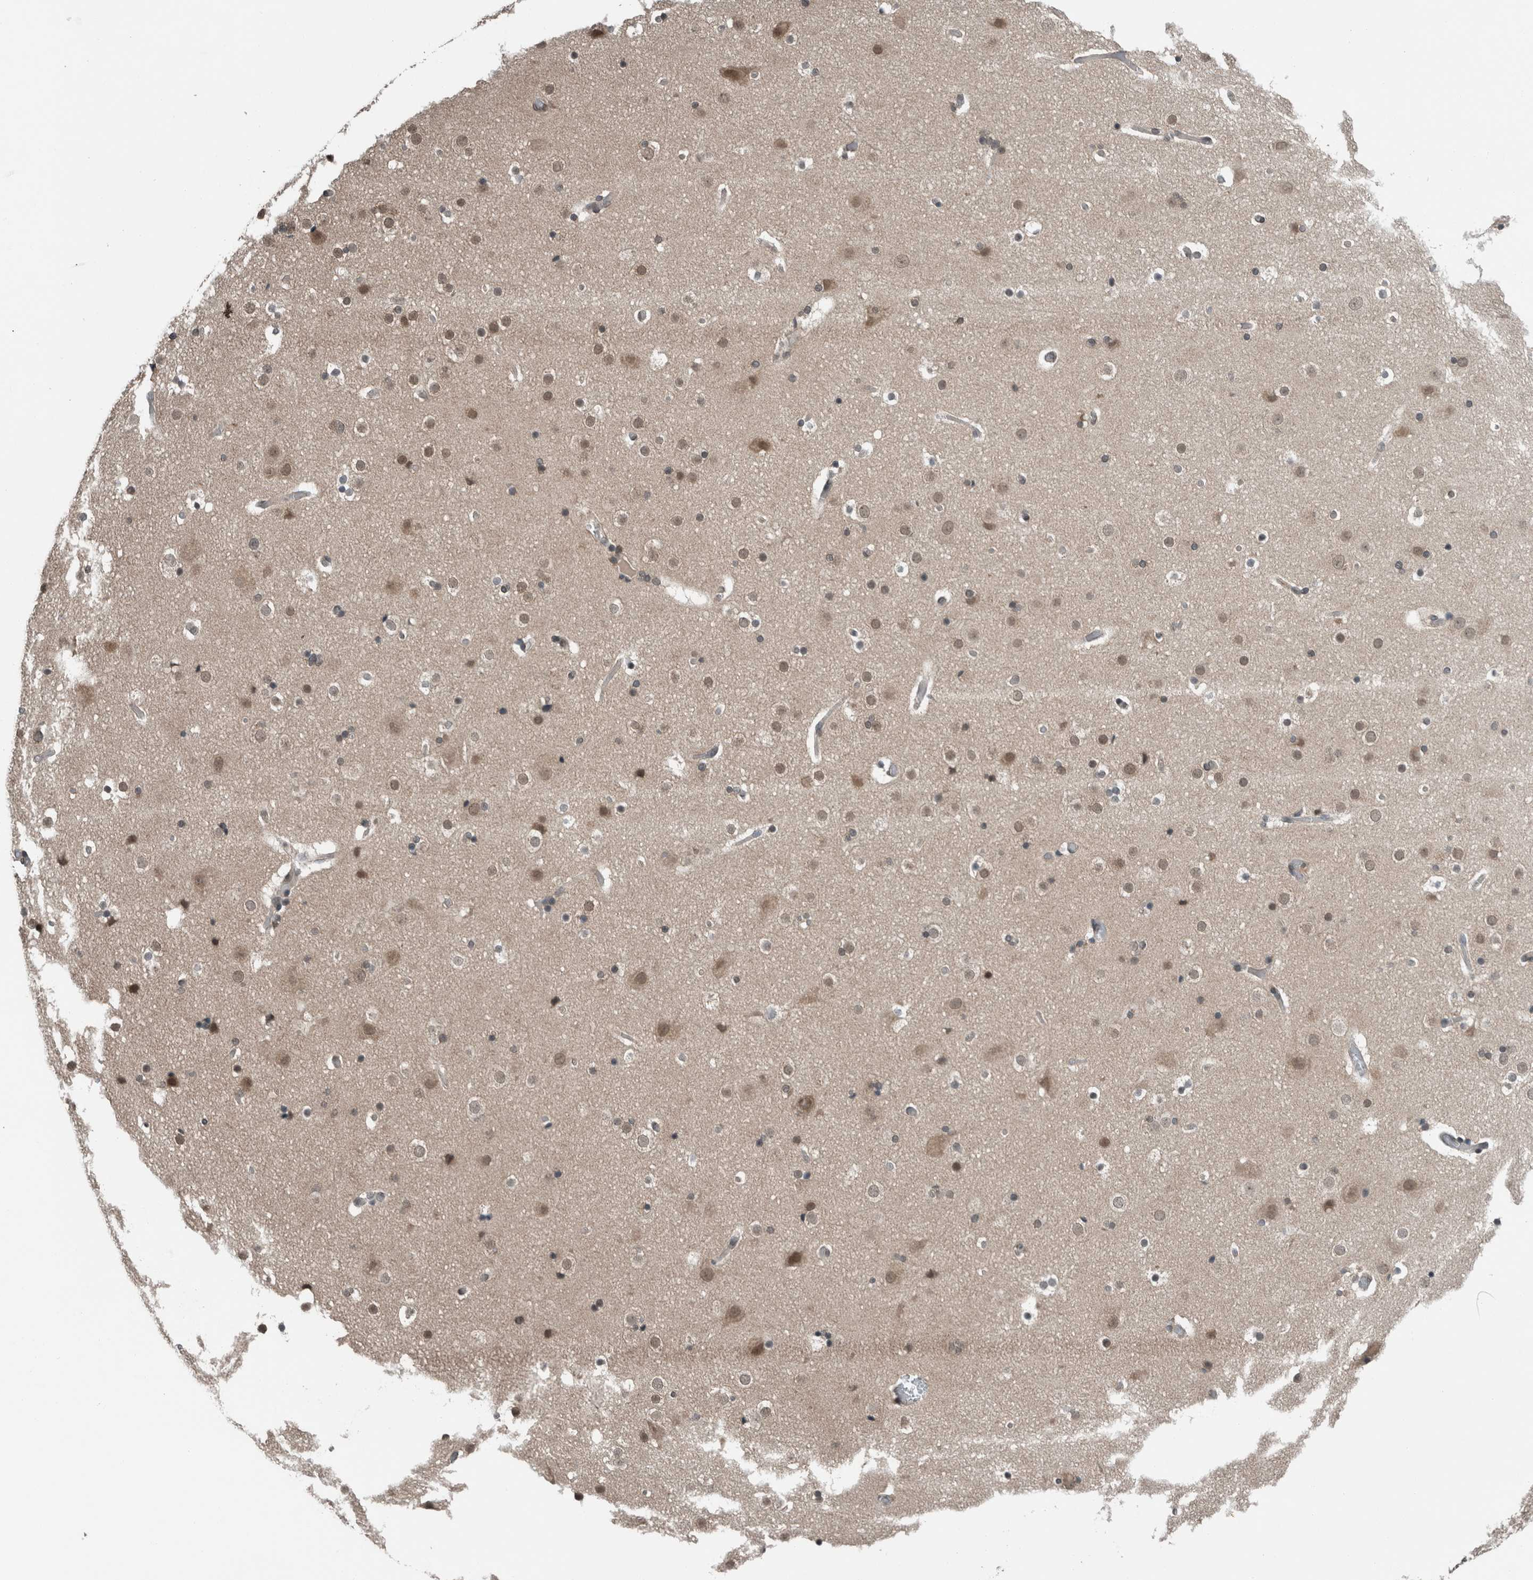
{"staining": {"intensity": "negative", "quantity": "none", "location": "none"}, "tissue": "cerebral cortex", "cell_type": "Endothelial cells", "image_type": "normal", "snomed": [{"axis": "morphology", "description": "Normal tissue, NOS"}, {"axis": "topography", "description": "Cerebral cortex"}], "caption": "A high-resolution image shows immunohistochemistry (IHC) staining of benign cerebral cortex, which demonstrates no significant staining in endothelial cells.", "gene": "SPAG7", "patient": {"sex": "male", "age": 57}}